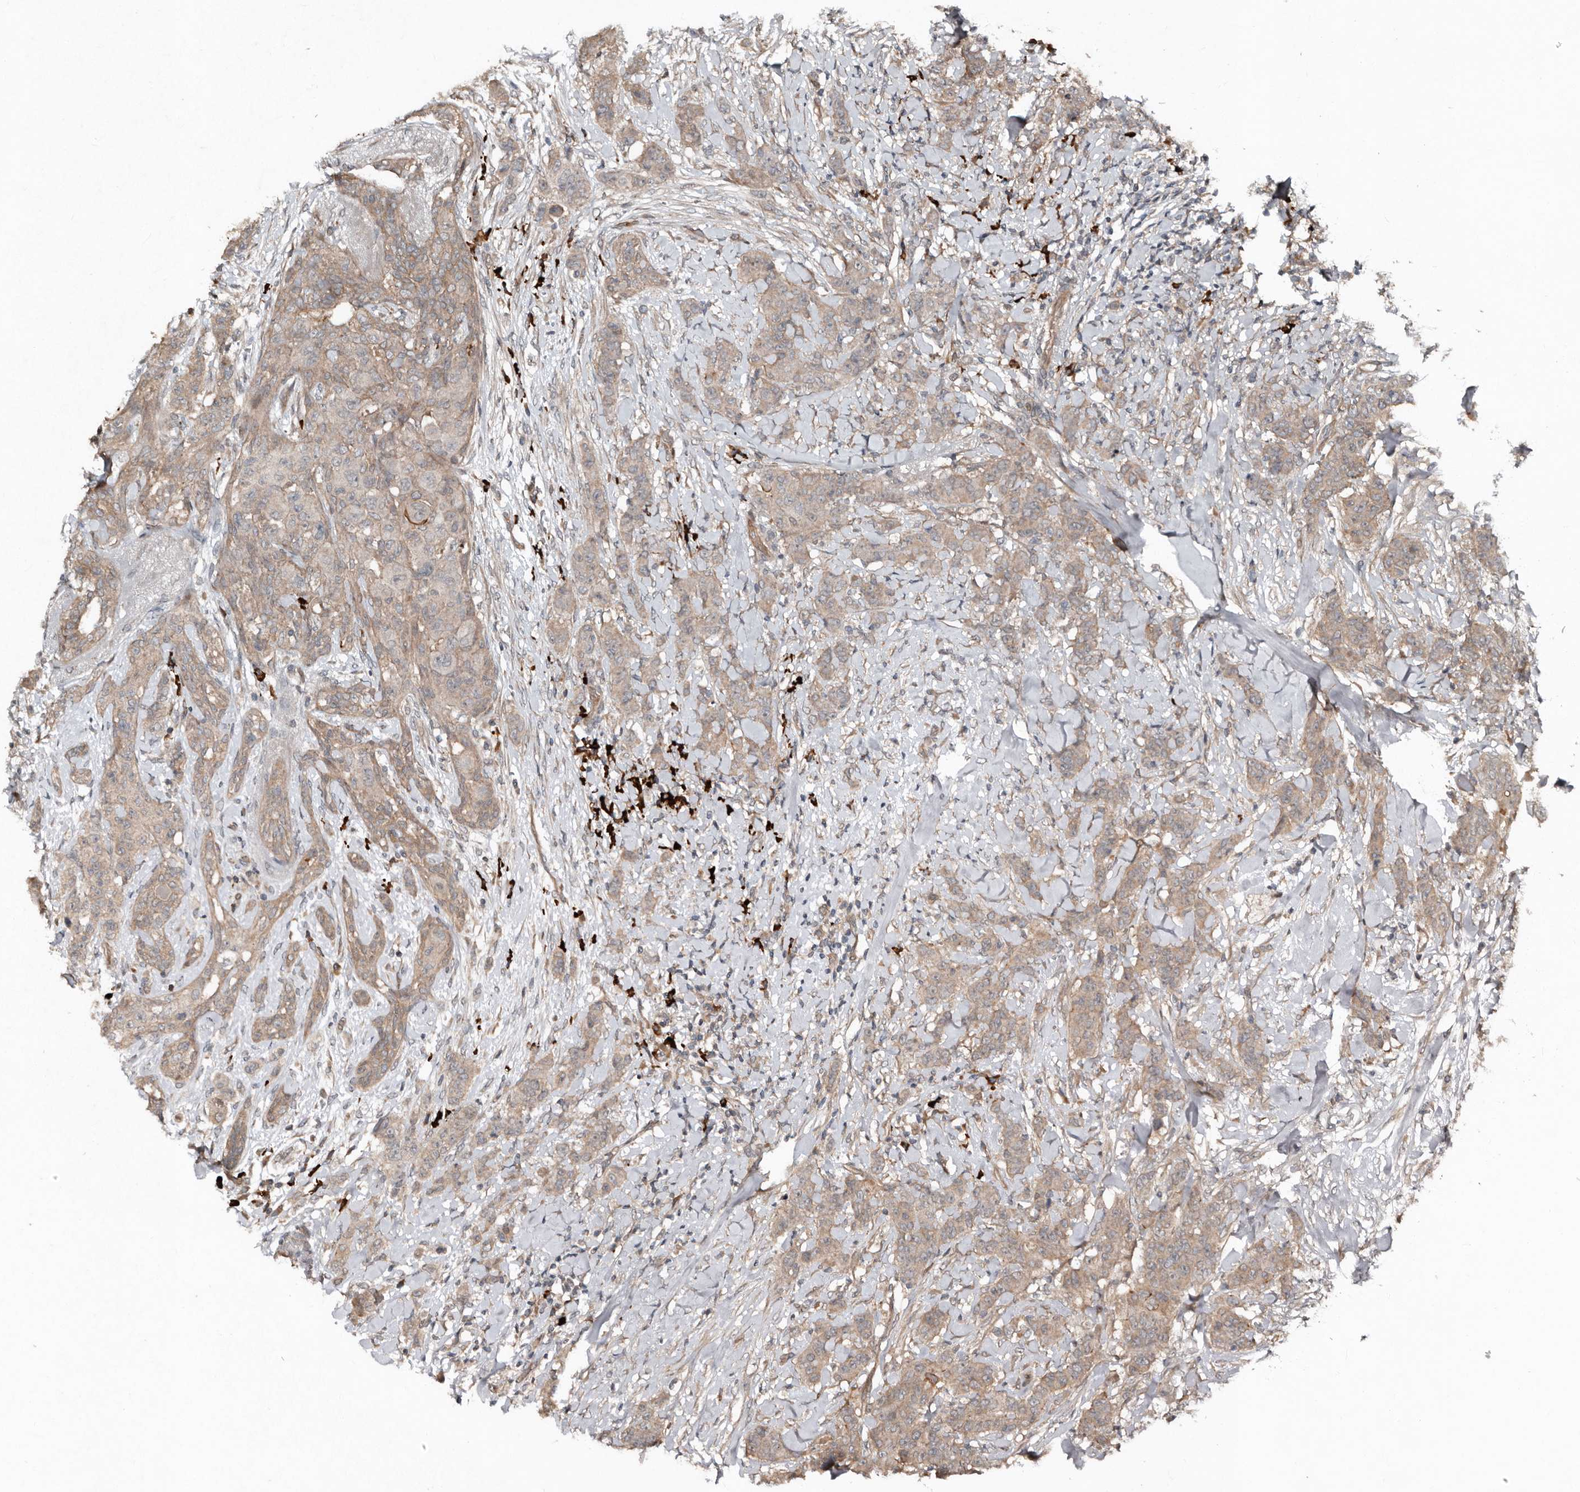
{"staining": {"intensity": "weak", "quantity": ">75%", "location": "cytoplasmic/membranous"}, "tissue": "breast cancer", "cell_type": "Tumor cells", "image_type": "cancer", "snomed": [{"axis": "morphology", "description": "Duct carcinoma"}, {"axis": "topography", "description": "Breast"}], "caption": "Immunohistochemical staining of breast cancer (invasive ductal carcinoma) exhibits low levels of weak cytoplasmic/membranous expression in about >75% of tumor cells.", "gene": "TEAD3", "patient": {"sex": "female", "age": 40}}